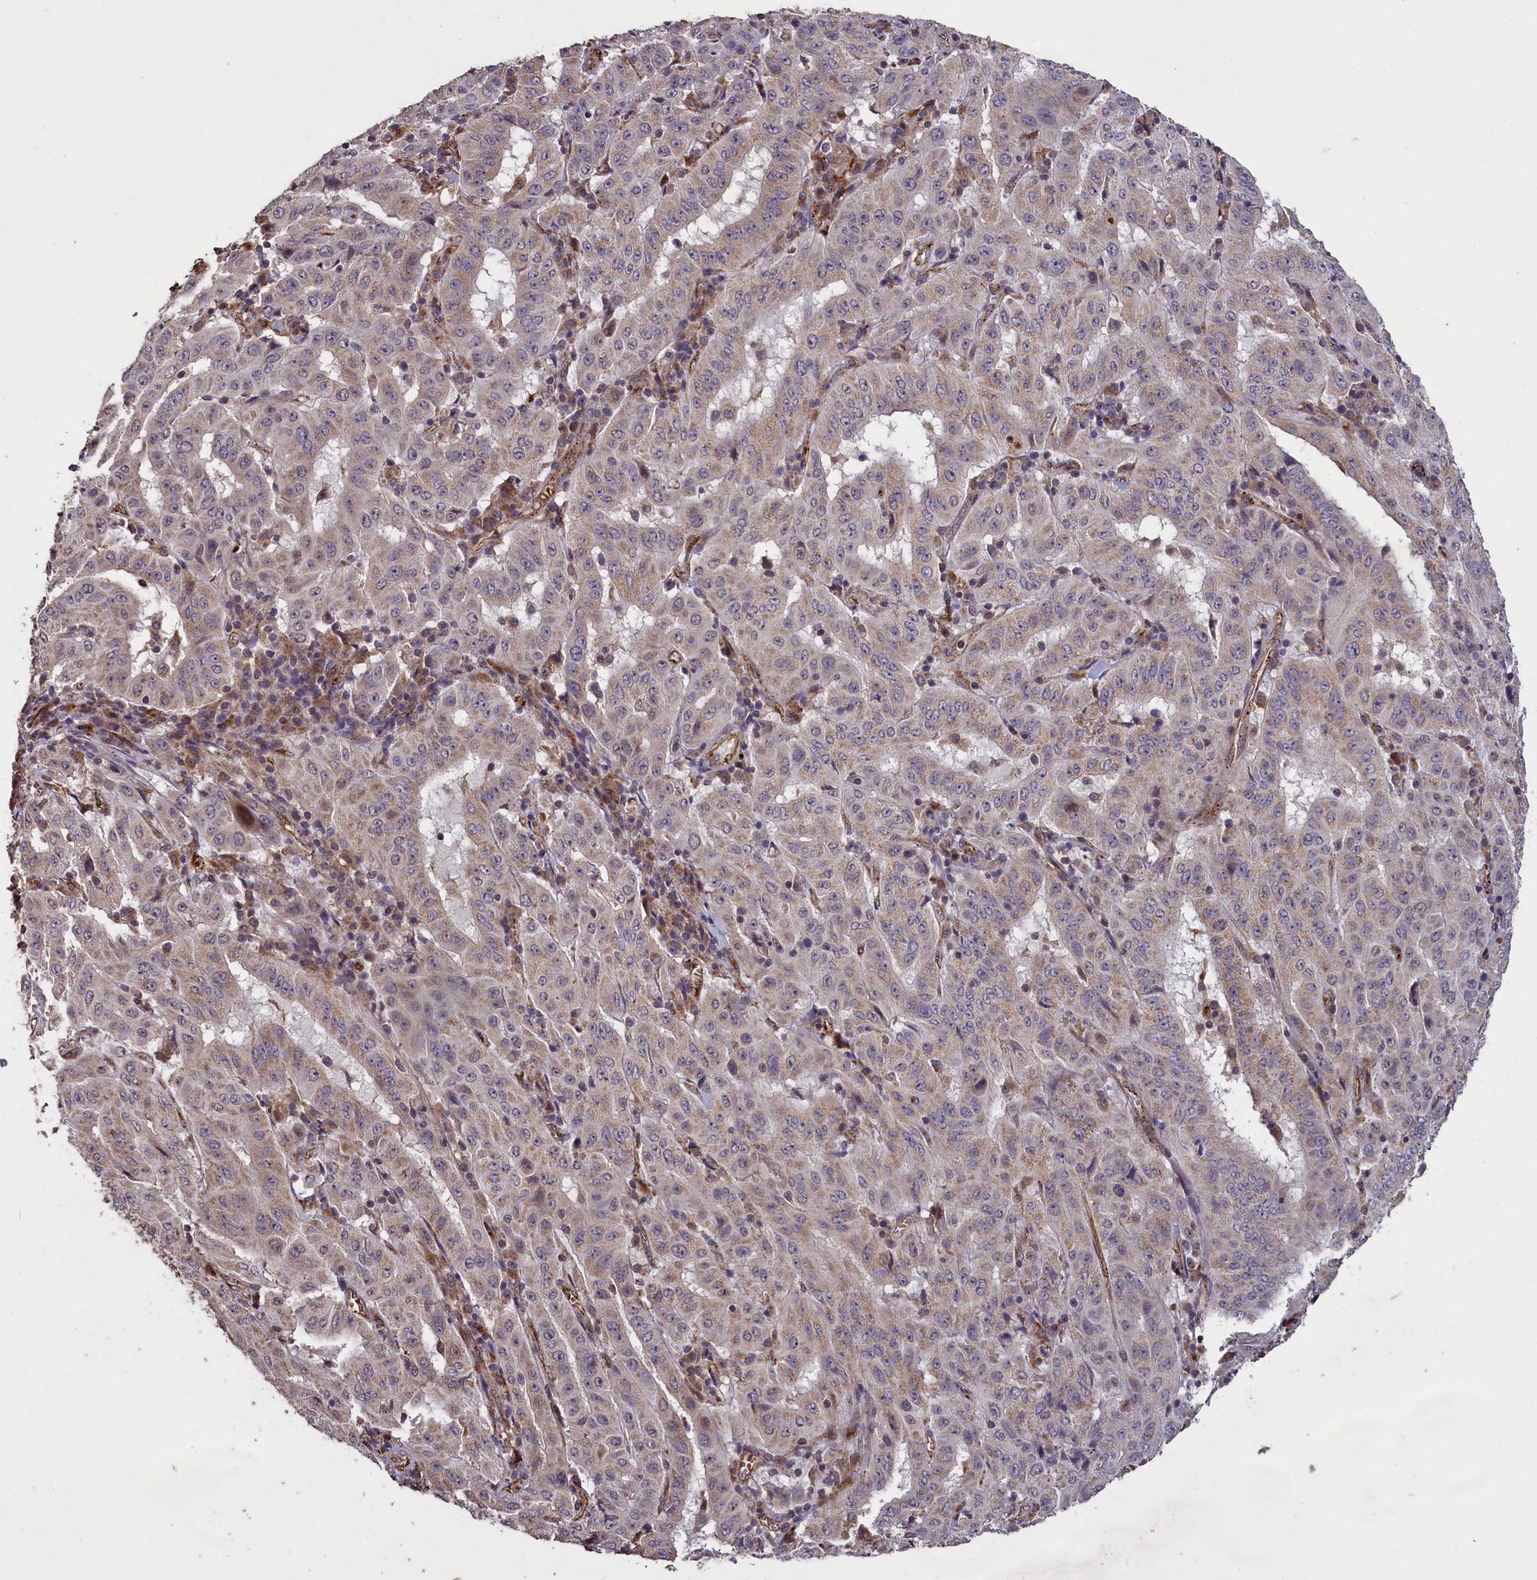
{"staining": {"intensity": "weak", "quantity": "25%-75%", "location": "cytoplasmic/membranous"}, "tissue": "pancreatic cancer", "cell_type": "Tumor cells", "image_type": "cancer", "snomed": [{"axis": "morphology", "description": "Adenocarcinoma, NOS"}, {"axis": "topography", "description": "Pancreas"}], "caption": "Protein expression analysis of pancreatic cancer (adenocarcinoma) shows weak cytoplasmic/membranous staining in about 25%-75% of tumor cells.", "gene": "CLRN2", "patient": {"sex": "male", "age": 63}}